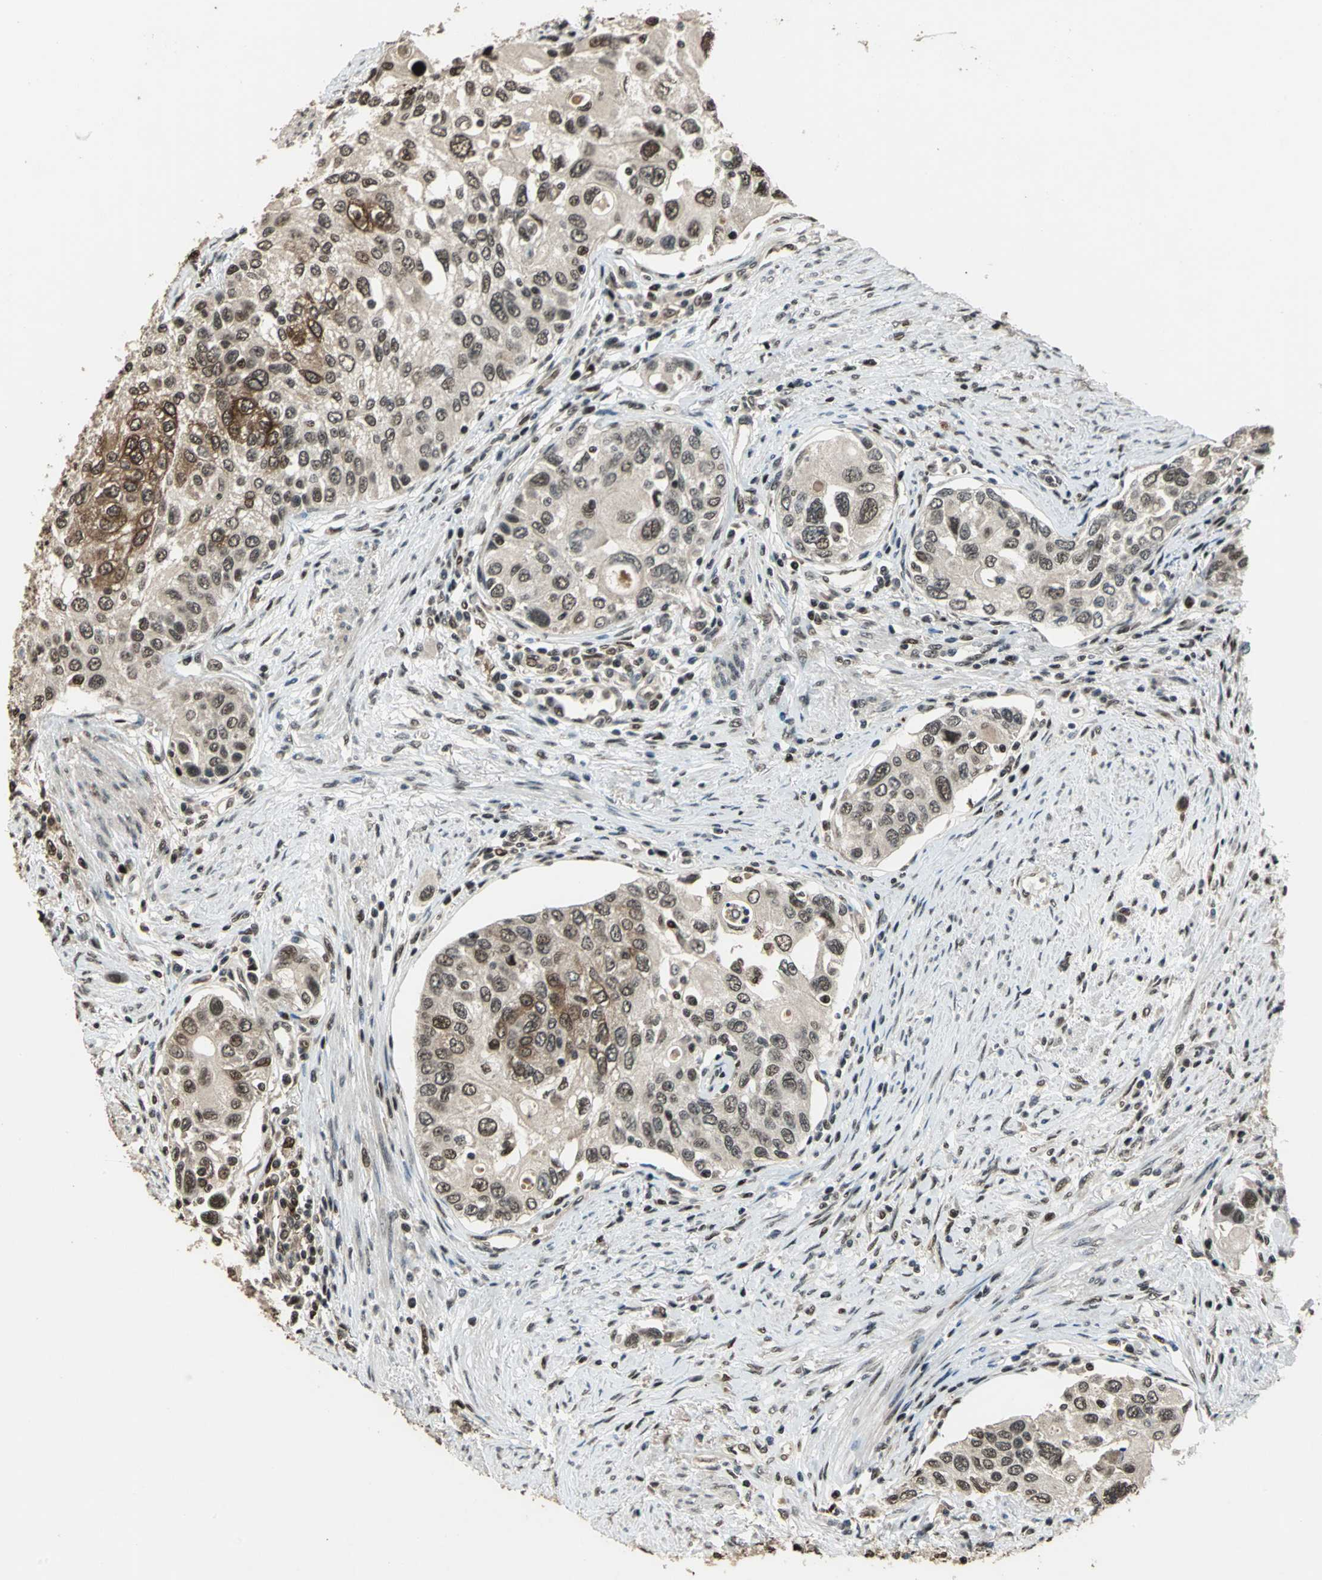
{"staining": {"intensity": "moderate", "quantity": ">75%", "location": "nuclear"}, "tissue": "urothelial cancer", "cell_type": "Tumor cells", "image_type": "cancer", "snomed": [{"axis": "morphology", "description": "Urothelial carcinoma, High grade"}, {"axis": "topography", "description": "Urinary bladder"}], "caption": "Tumor cells exhibit medium levels of moderate nuclear expression in approximately >75% of cells in human urothelial carcinoma (high-grade).", "gene": "MIS18BP1", "patient": {"sex": "female", "age": 56}}